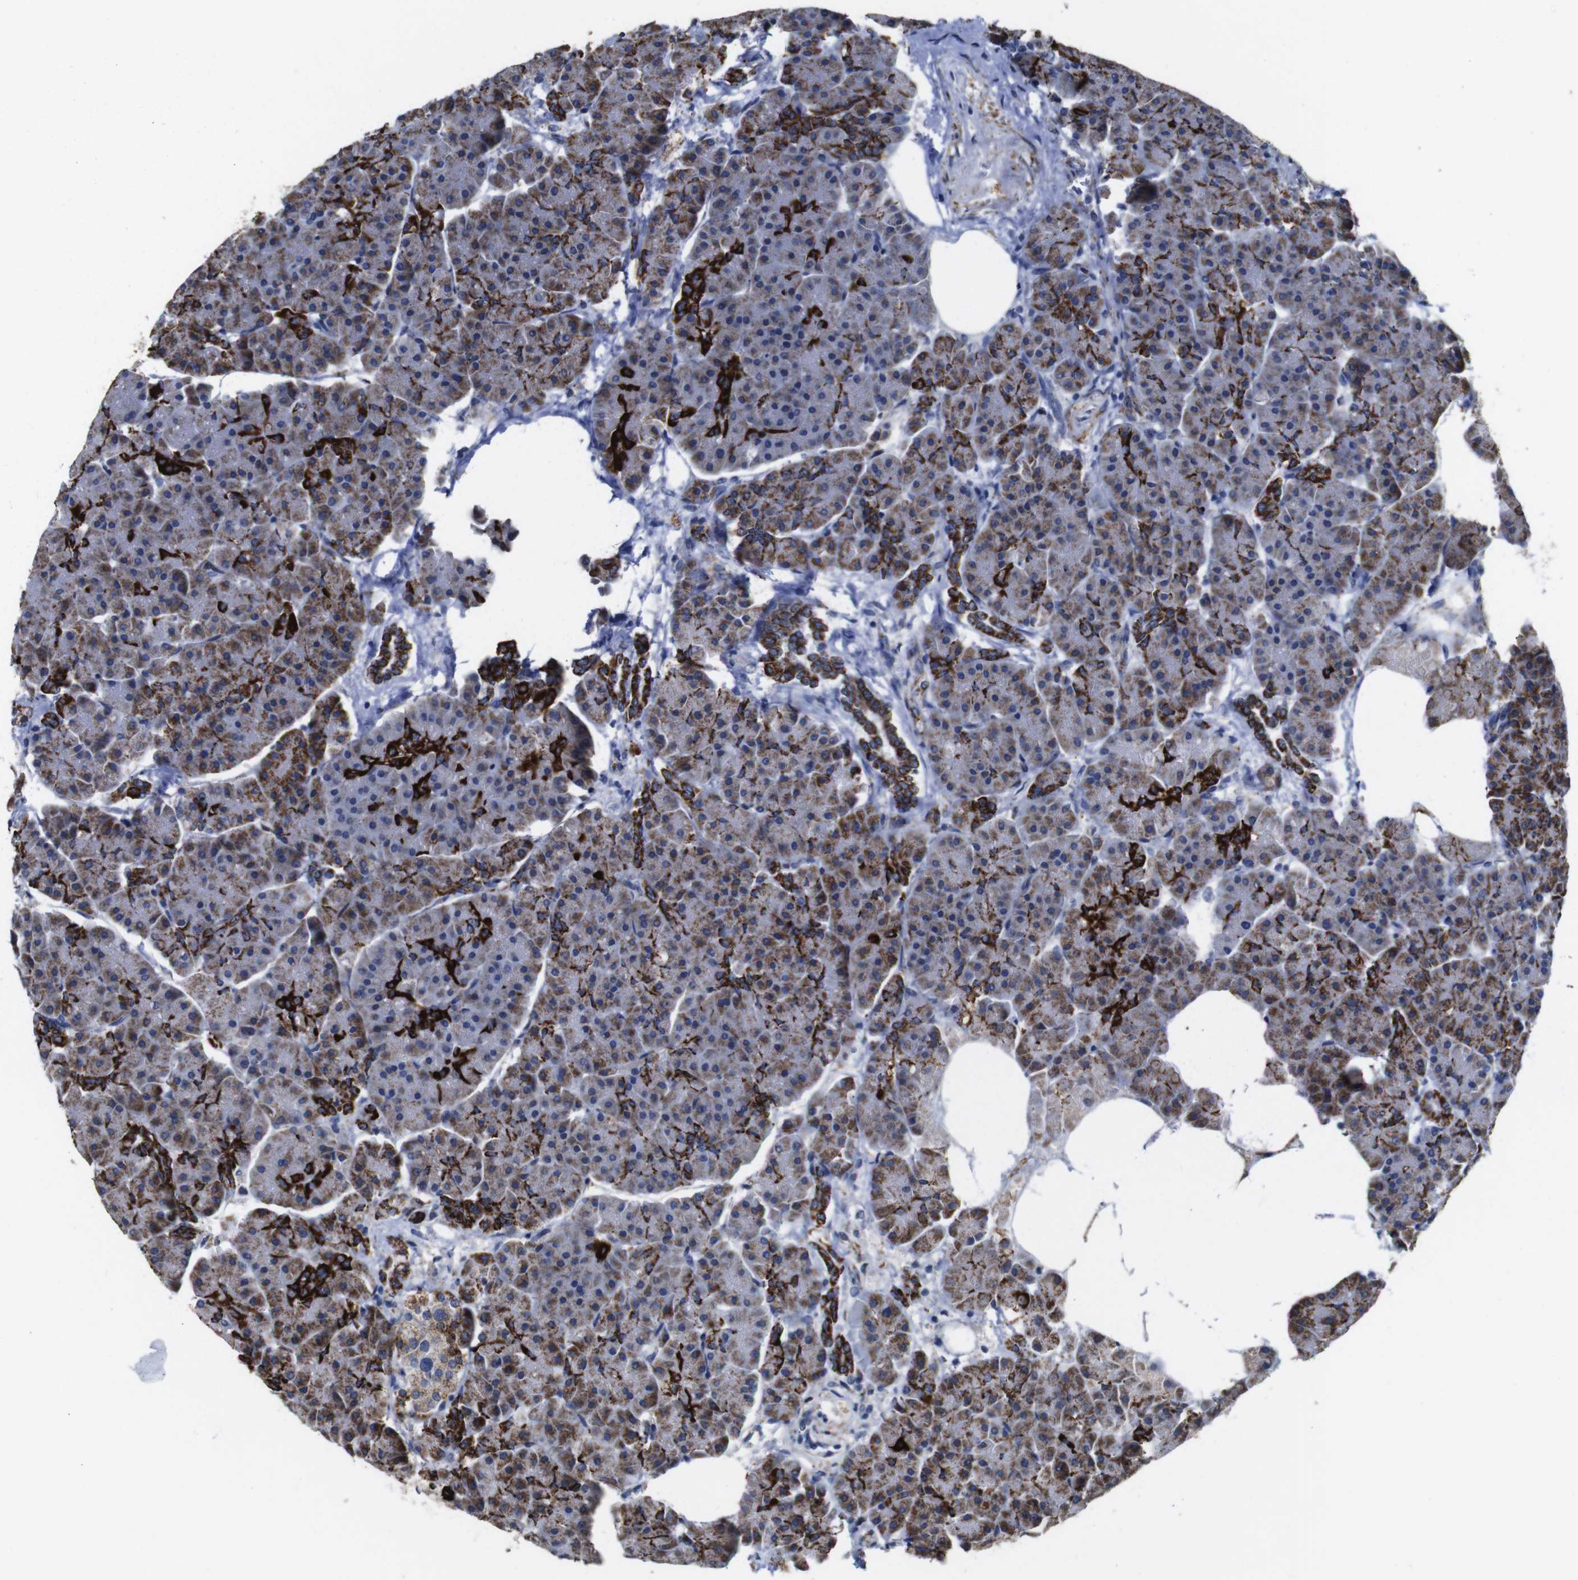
{"staining": {"intensity": "strong", "quantity": "<25%", "location": "cytoplasmic/membranous"}, "tissue": "pancreas", "cell_type": "Exocrine glandular cells", "image_type": "normal", "snomed": [{"axis": "morphology", "description": "Normal tissue, NOS"}, {"axis": "topography", "description": "Pancreas"}], "caption": "Immunohistochemical staining of benign human pancreas reveals strong cytoplasmic/membranous protein staining in approximately <25% of exocrine glandular cells.", "gene": "MAOA", "patient": {"sex": "female", "age": 70}}